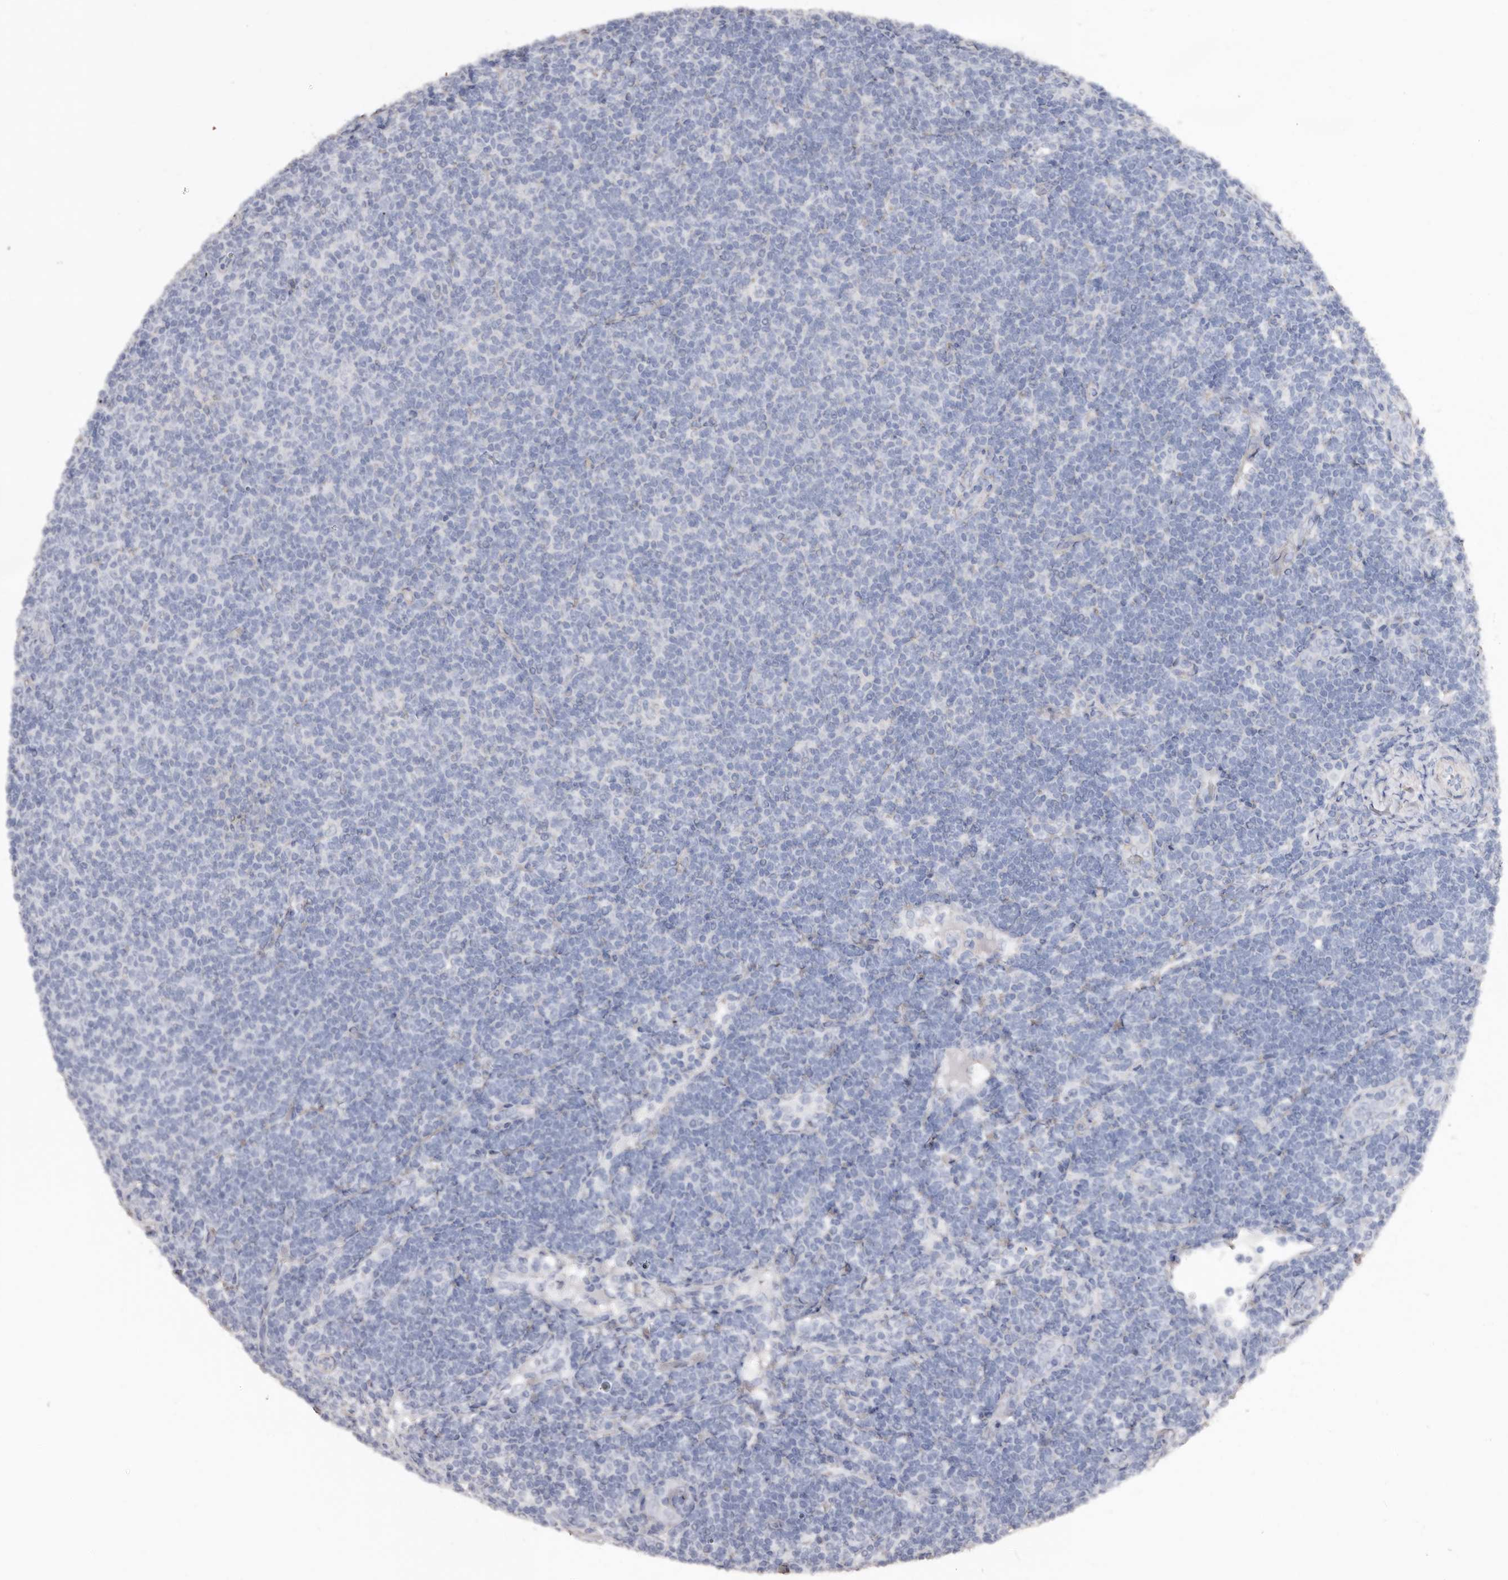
{"staining": {"intensity": "negative", "quantity": "none", "location": "none"}, "tissue": "lymphoma", "cell_type": "Tumor cells", "image_type": "cancer", "snomed": [{"axis": "morphology", "description": "Malignant lymphoma, non-Hodgkin's type, Low grade"}, {"axis": "topography", "description": "Lymph node"}], "caption": "DAB immunohistochemical staining of lymphoma exhibits no significant positivity in tumor cells. Nuclei are stained in blue.", "gene": "COQ8B", "patient": {"sex": "male", "age": 66}}